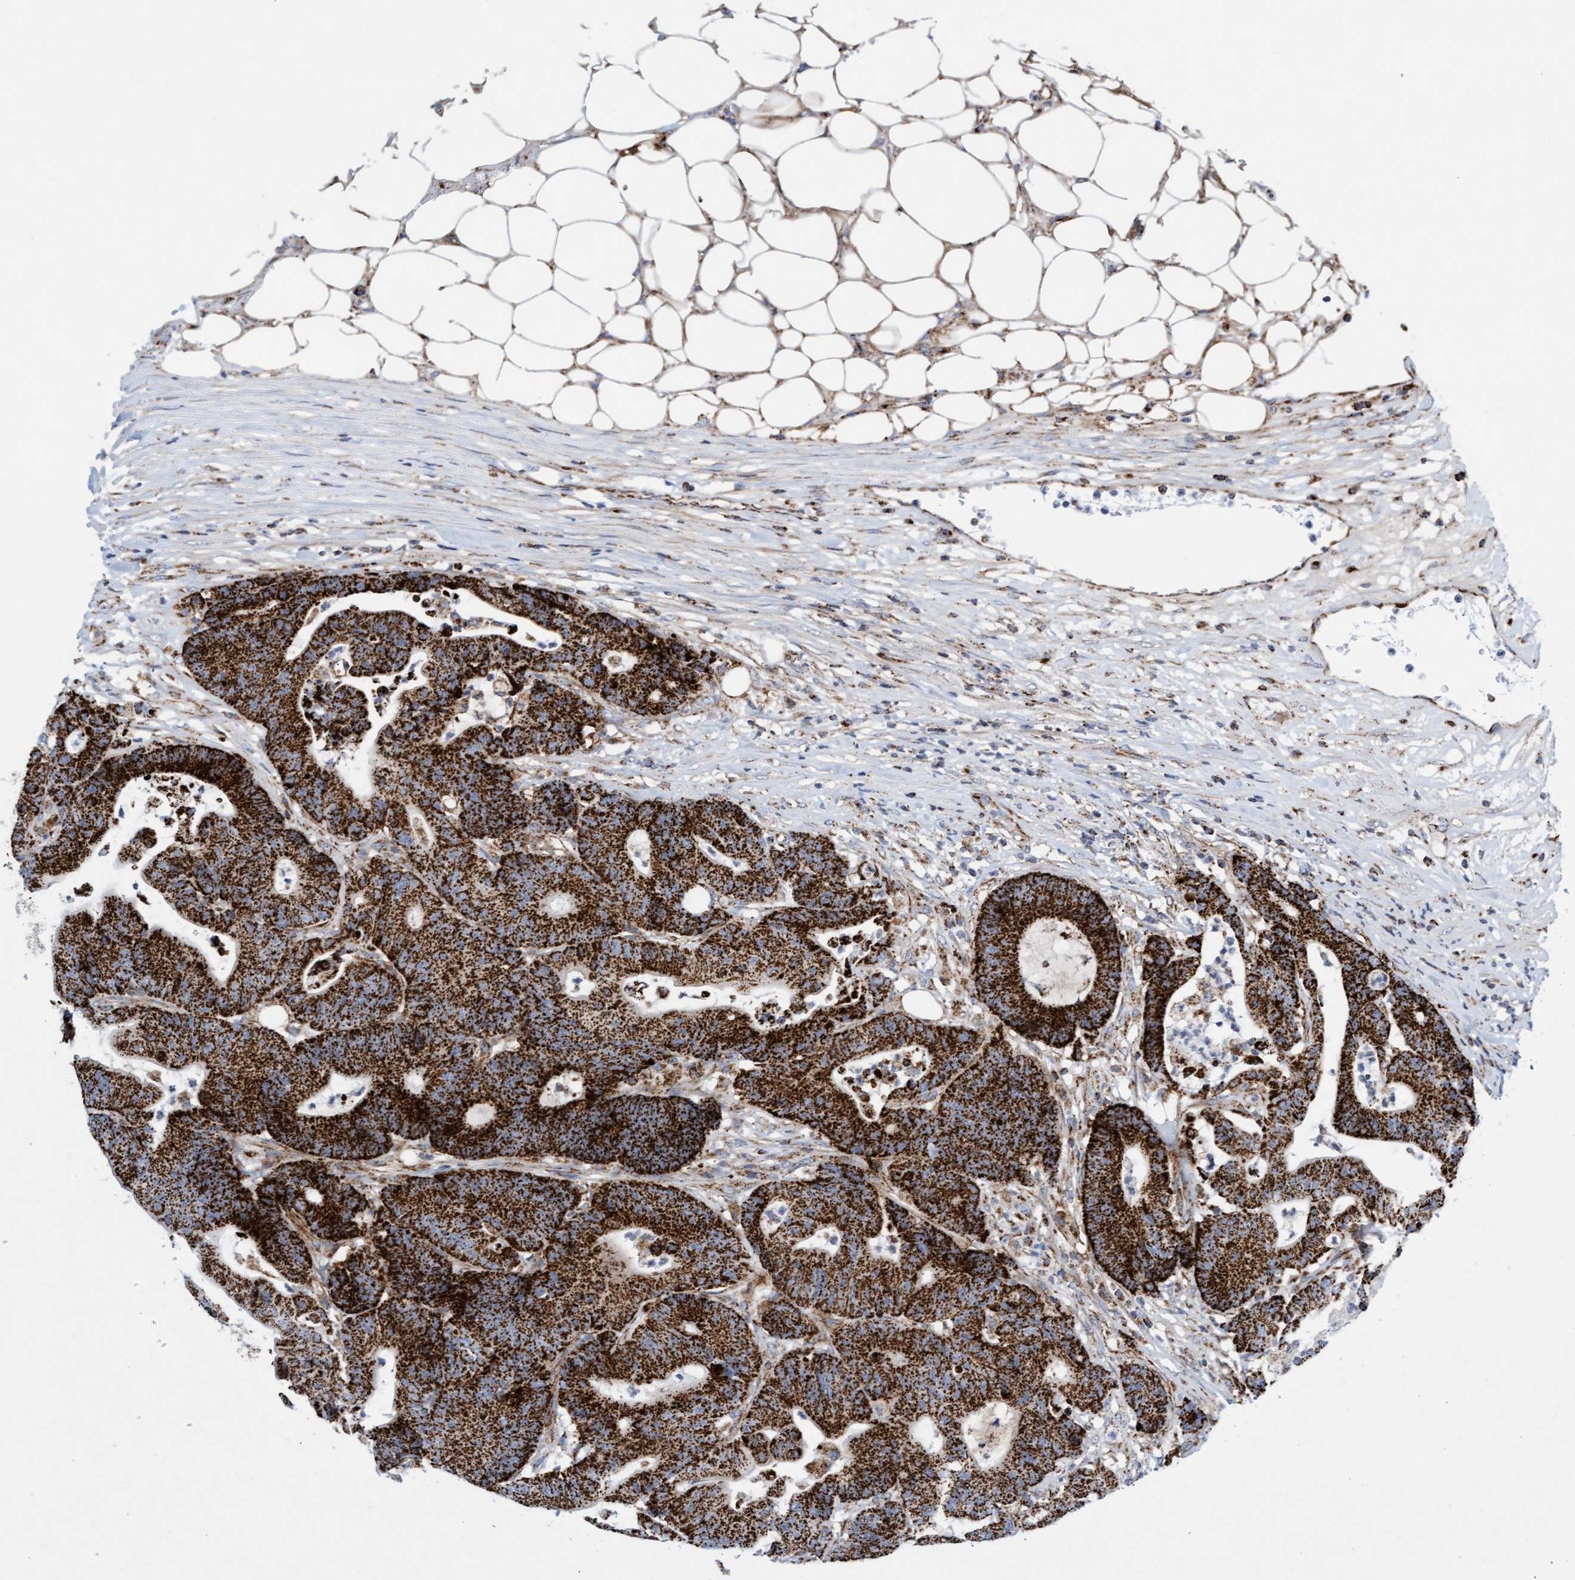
{"staining": {"intensity": "strong", "quantity": ">75%", "location": "cytoplasmic/membranous"}, "tissue": "colorectal cancer", "cell_type": "Tumor cells", "image_type": "cancer", "snomed": [{"axis": "morphology", "description": "Adenocarcinoma, NOS"}, {"axis": "topography", "description": "Colon"}], "caption": "Immunohistochemistry histopathology image of colorectal cancer stained for a protein (brown), which exhibits high levels of strong cytoplasmic/membranous staining in about >75% of tumor cells.", "gene": "GGTA1", "patient": {"sex": "female", "age": 84}}